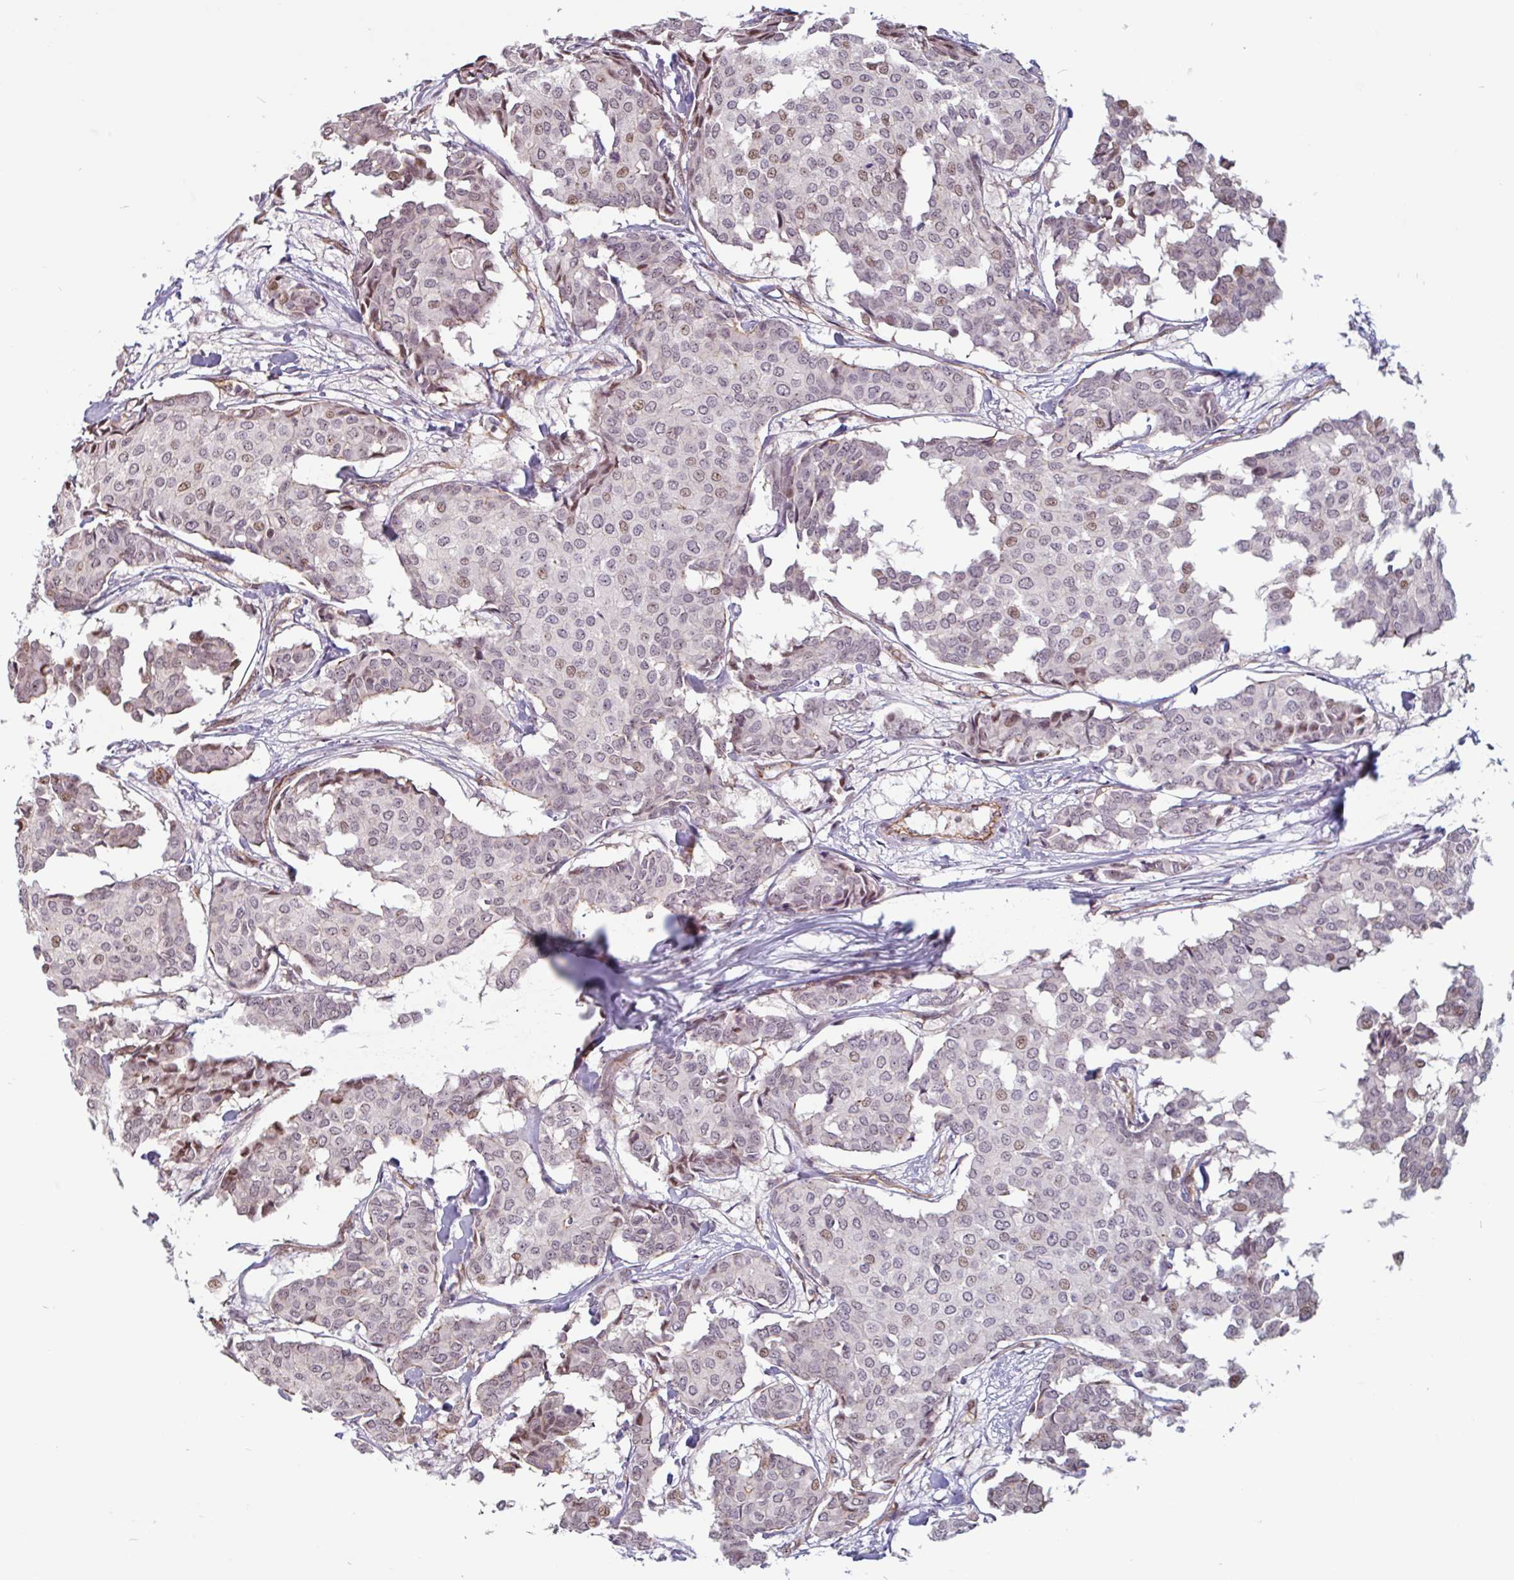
{"staining": {"intensity": "moderate", "quantity": "<25%", "location": "nuclear"}, "tissue": "breast cancer", "cell_type": "Tumor cells", "image_type": "cancer", "snomed": [{"axis": "morphology", "description": "Duct carcinoma"}, {"axis": "topography", "description": "Breast"}], "caption": "High-magnification brightfield microscopy of breast cancer (infiltrating ductal carcinoma) stained with DAB (3,3'-diaminobenzidine) (brown) and counterstained with hematoxylin (blue). tumor cells exhibit moderate nuclear staining is identified in about<25% of cells.", "gene": "ZNF689", "patient": {"sex": "female", "age": 75}}